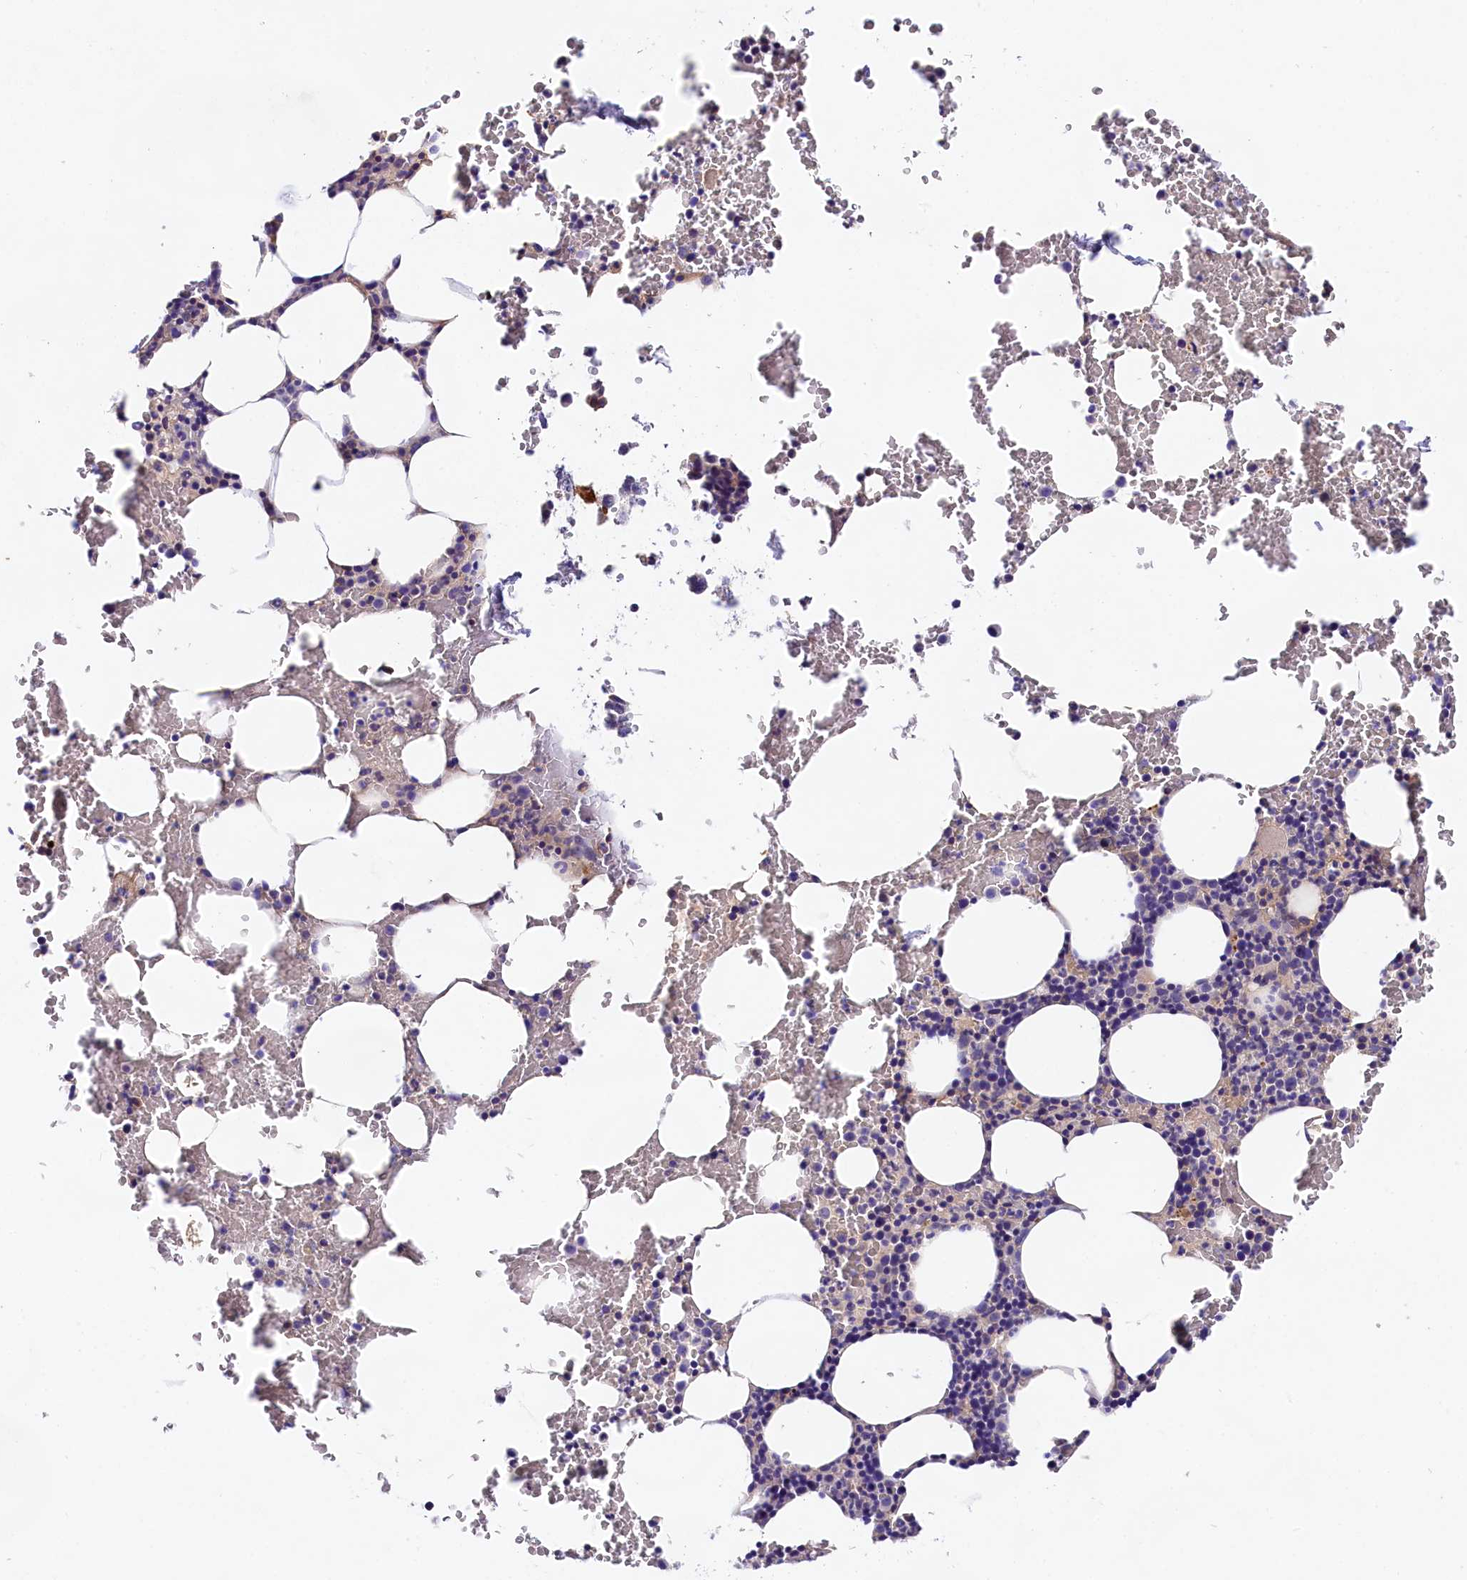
{"staining": {"intensity": "negative", "quantity": "none", "location": "none"}, "tissue": "bone marrow", "cell_type": "Hematopoietic cells", "image_type": "normal", "snomed": [{"axis": "morphology", "description": "Normal tissue, NOS"}, {"axis": "morphology", "description": "Inflammation, NOS"}, {"axis": "topography", "description": "Bone marrow"}], "caption": "Image shows no protein staining in hematopoietic cells of benign bone marrow. The staining was performed using DAB to visualize the protein expression in brown, while the nuclei were stained in blue with hematoxylin (Magnification: 20x).", "gene": "OAS3", "patient": {"sex": "female", "age": 78}}